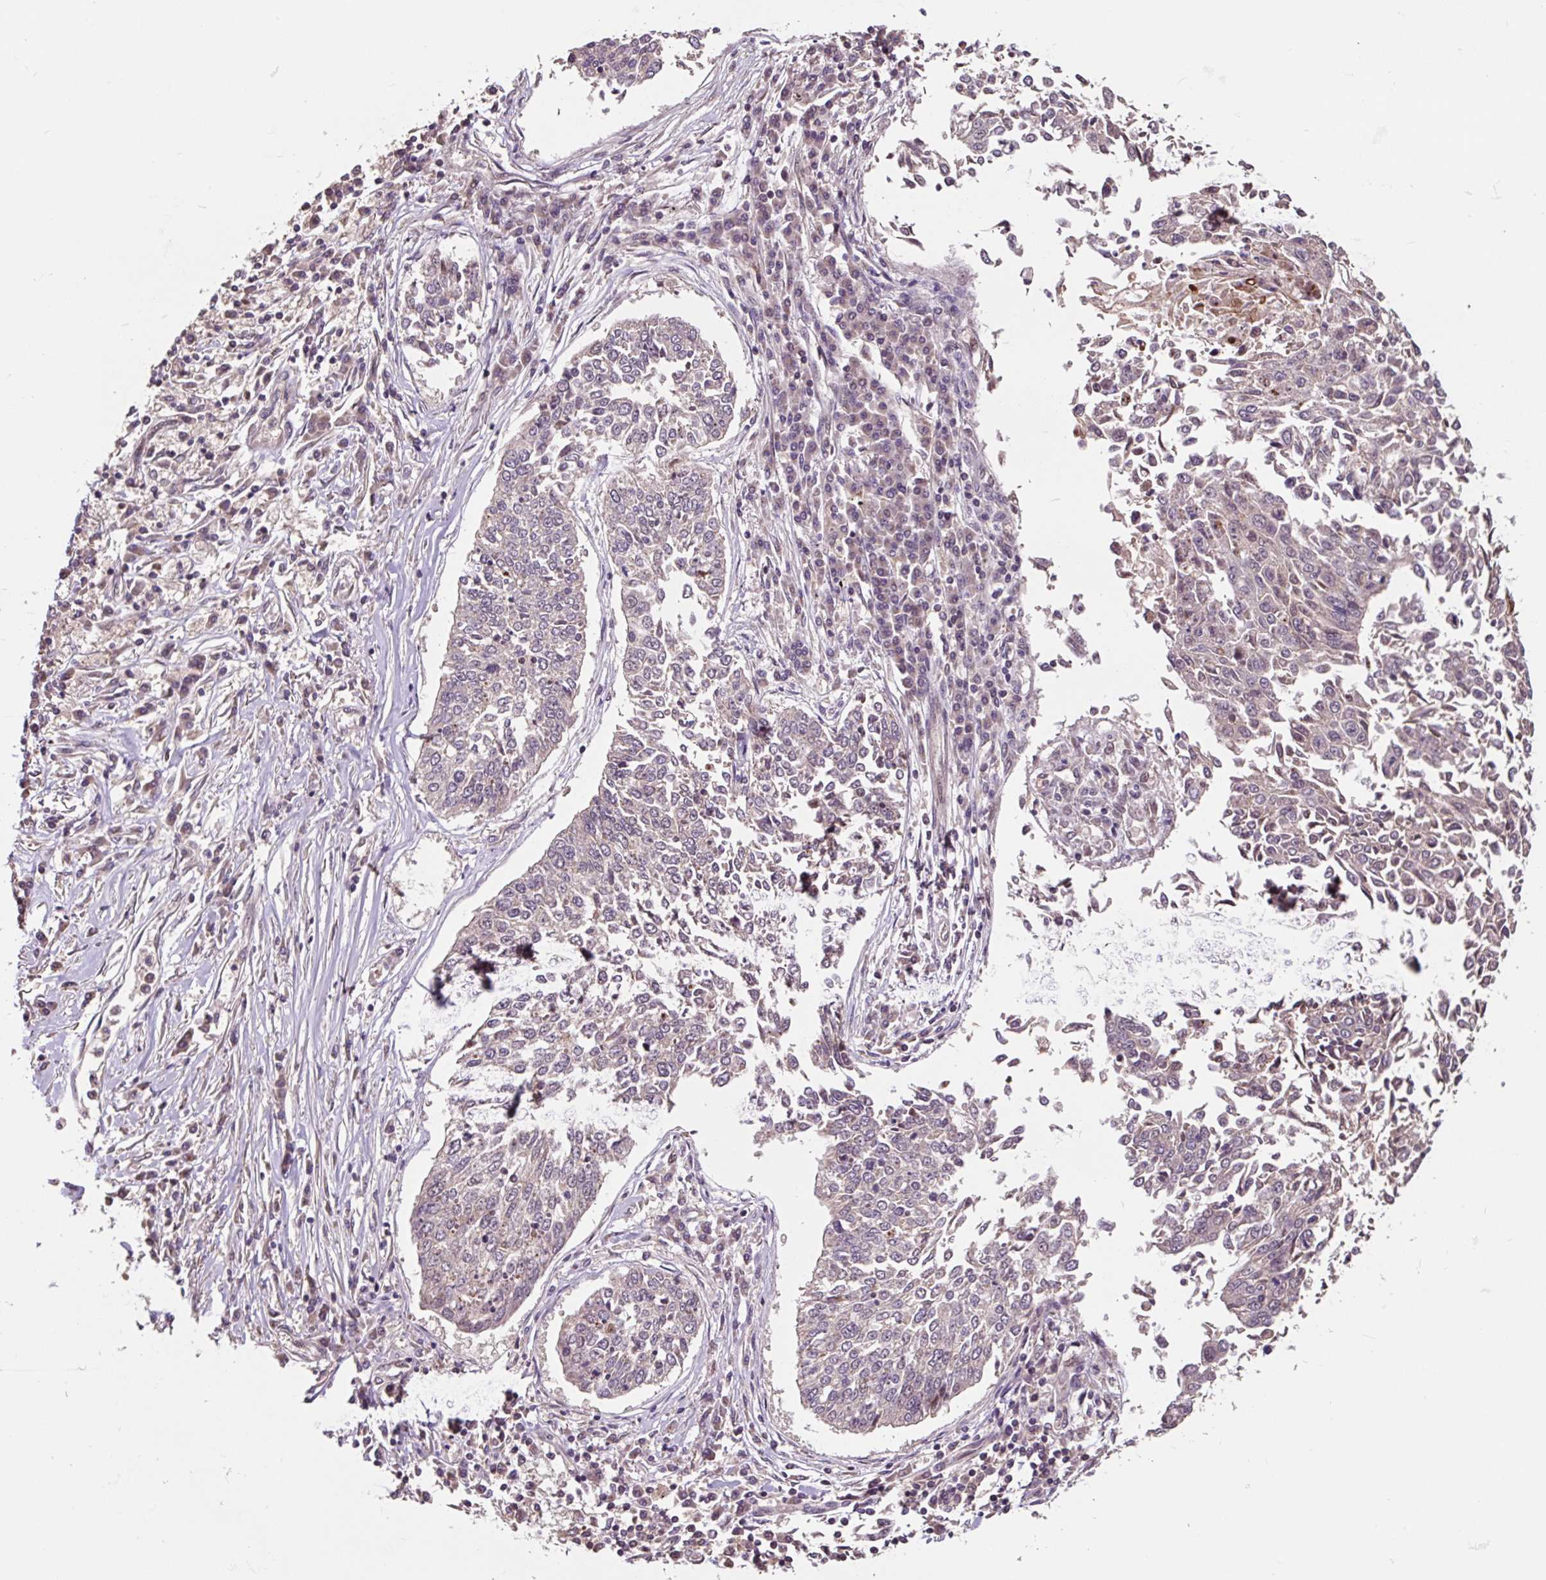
{"staining": {"intensity": "negative", "quantity": "none", "location": "none"}, "tissue": "lung cancer", "cell_type": "Tumor cells", "image_type": "cancer", "snomed": [{"axis": "morphology", "description": "Normal tissue, NOS"}, {"axis": "morphology", "description": "Squamous cell carcinoma, NOS"}, {"axis": "topography", "description": "Cartilage tissue"}, {"axis": "topography", "description": "Bronchus"}, {"axis": "topography", "description": "Lung"}, {"axis": "topography", "description": "Peripheral nerve tissue"}], "caption": "Immunohistochemical staining of lung cancer reveals no significant positivity in tumor cells. (DAB IHC with hematoxylin counter stain).", "gene": "MMS19", "patient": {"sex": "female", "age": 49}}